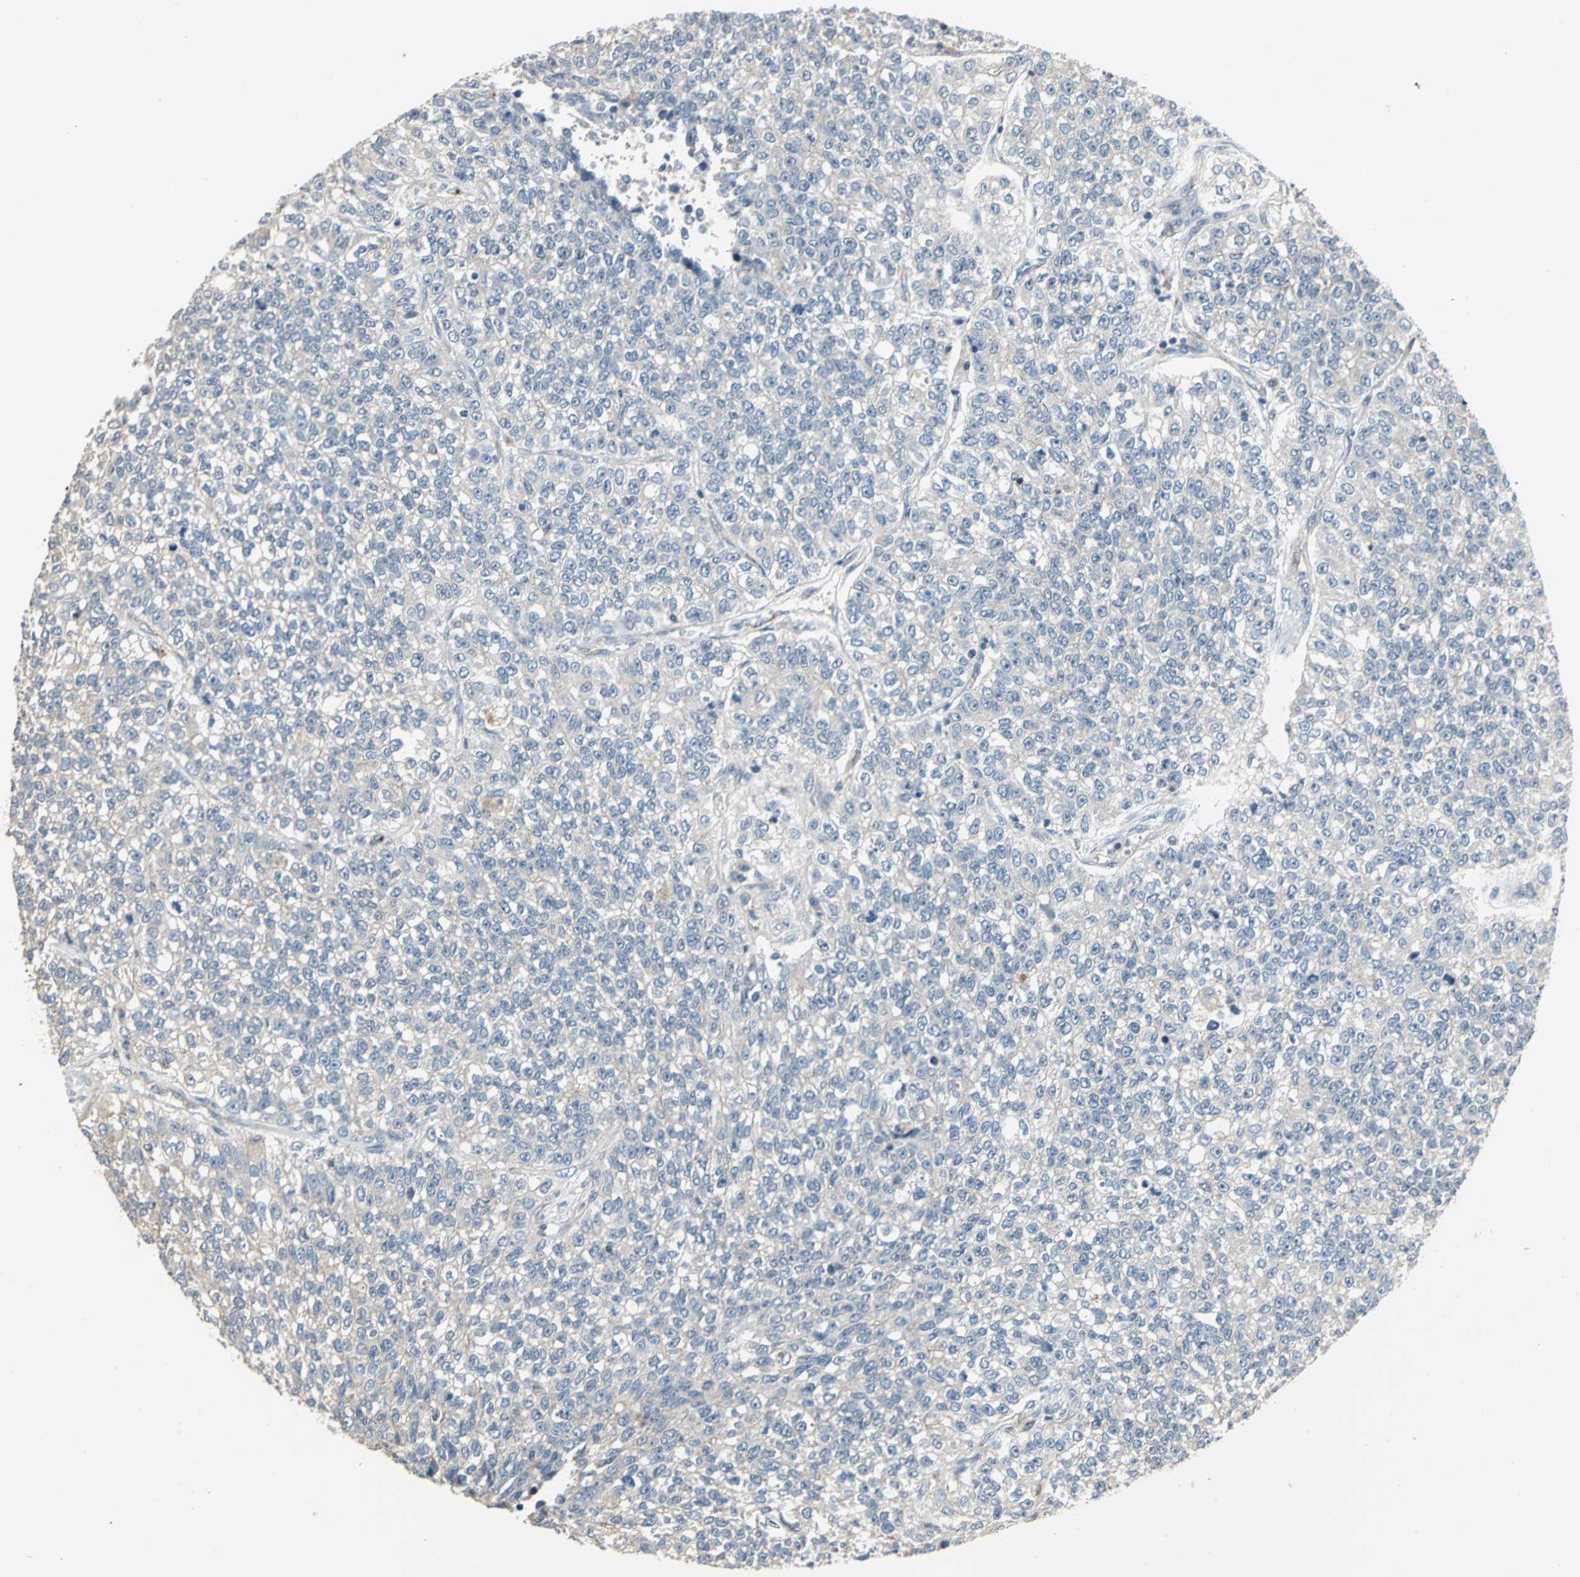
{"staining": {"intensity": "negative", "quantity": "none", "location": "none"}, "tissue": "lung cancer", "cell_type": "Tumor cells", "image_type": "cancer", "snomed": [{"axis": "morphology", "description": "Adenocarcinoma, NOS"}, {"axis": "topography", "description": "Lung"}], "caption": "Human lung cancer stained for a protein using IHC demonstrates no staining in tumor cells.", "gene": "RAPGEF1", "patient": {"sex": "male", "age": 49}}